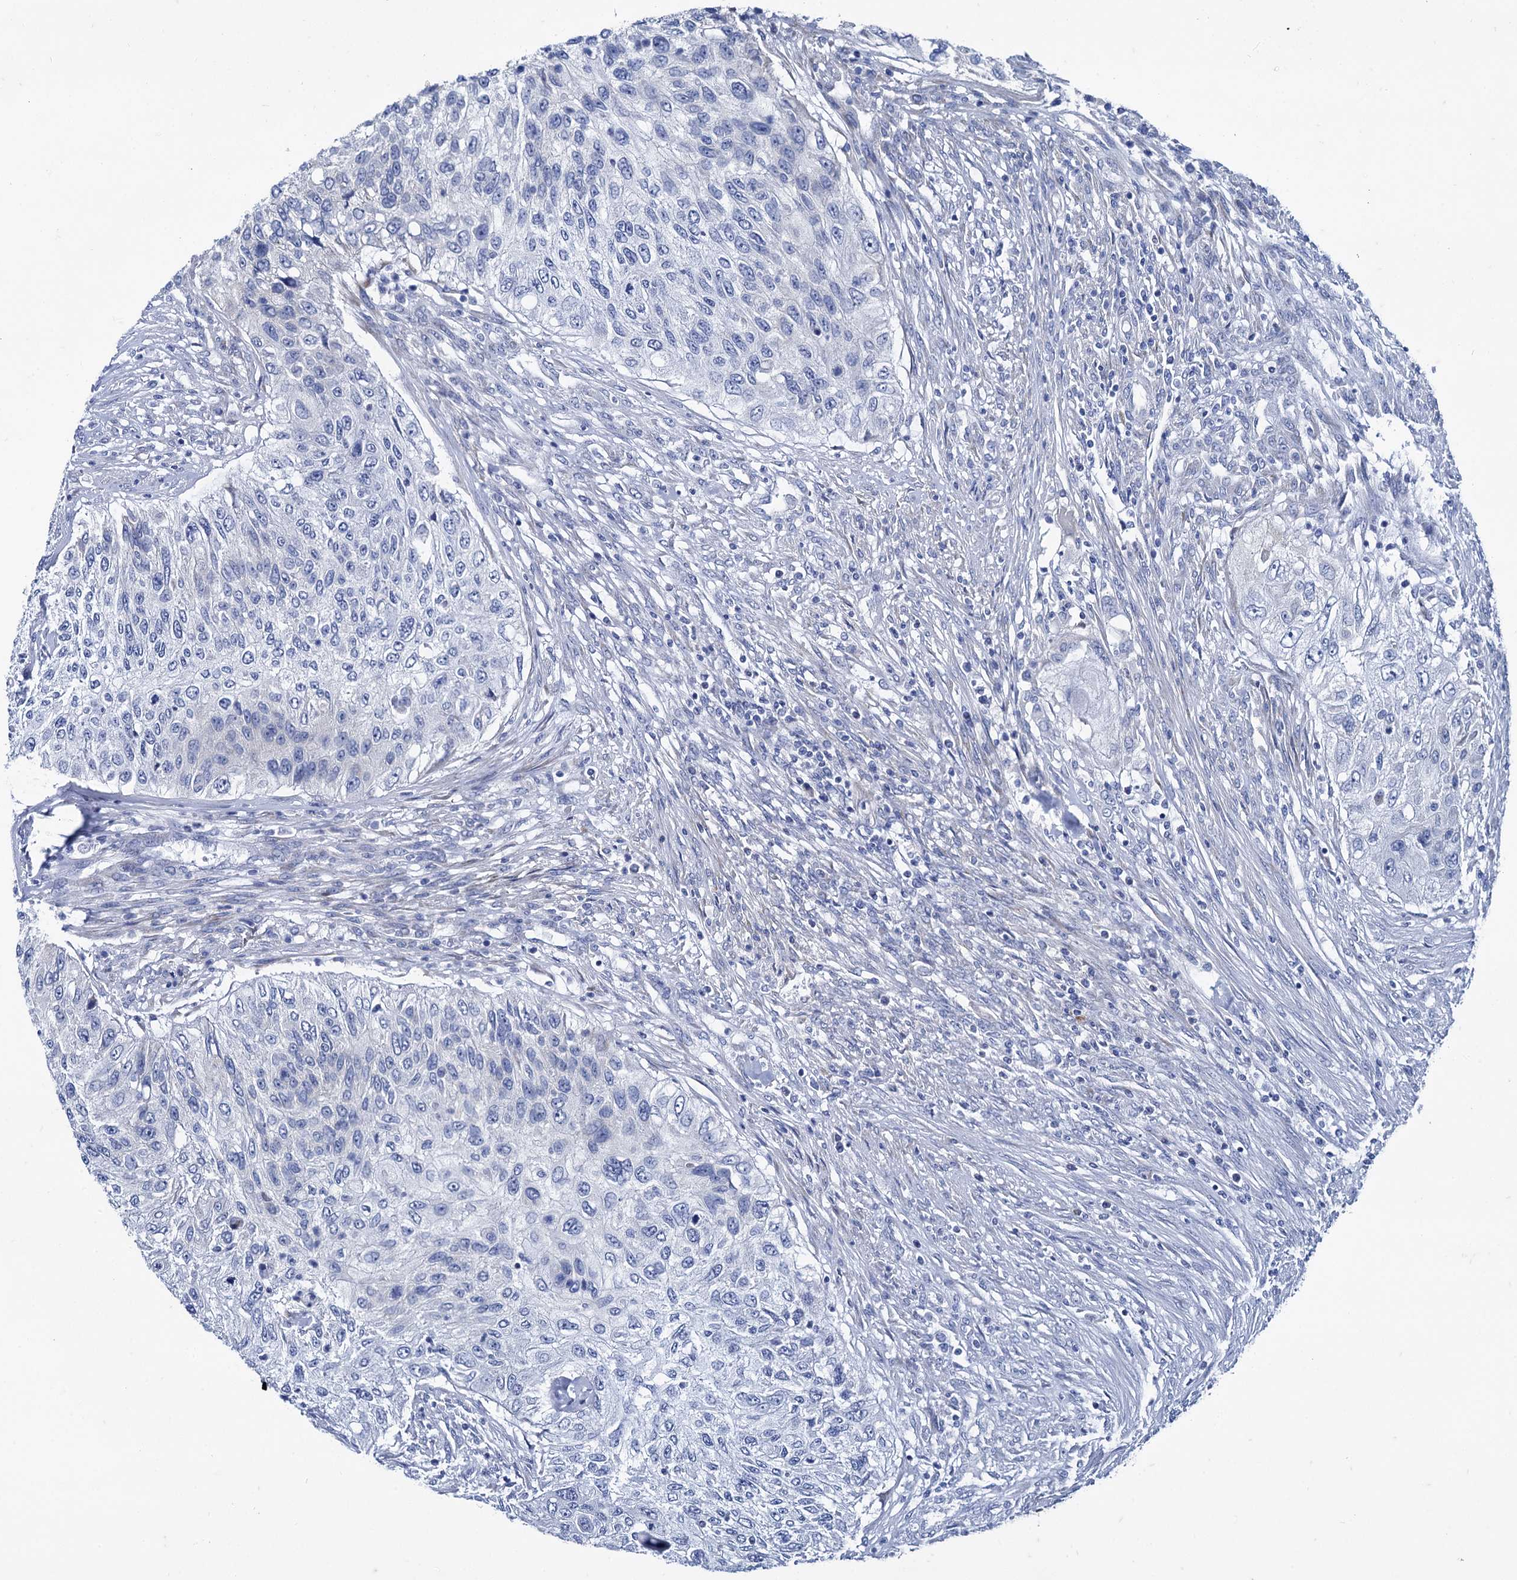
{"staining": {"intensity": "negative", "quantity": "none", "location": "none"}, "tissue": "urothelial cancer", "cell_type": "Tumor cells", "image_type": "cancer", "snomed": [{"axis": "morphology", "description": "Urothelial carcinoma, High grade"}, {"axis": "topography", "description": "Urinary bladder"}], "caption": "Human urothelial carcinoma (high-grade) stained for a protein using immunohistochemistry (IHC) reveals no expression in tumor cells.", "gene": "FOXR2", "patient": {"sex": "female", "age": 60}}